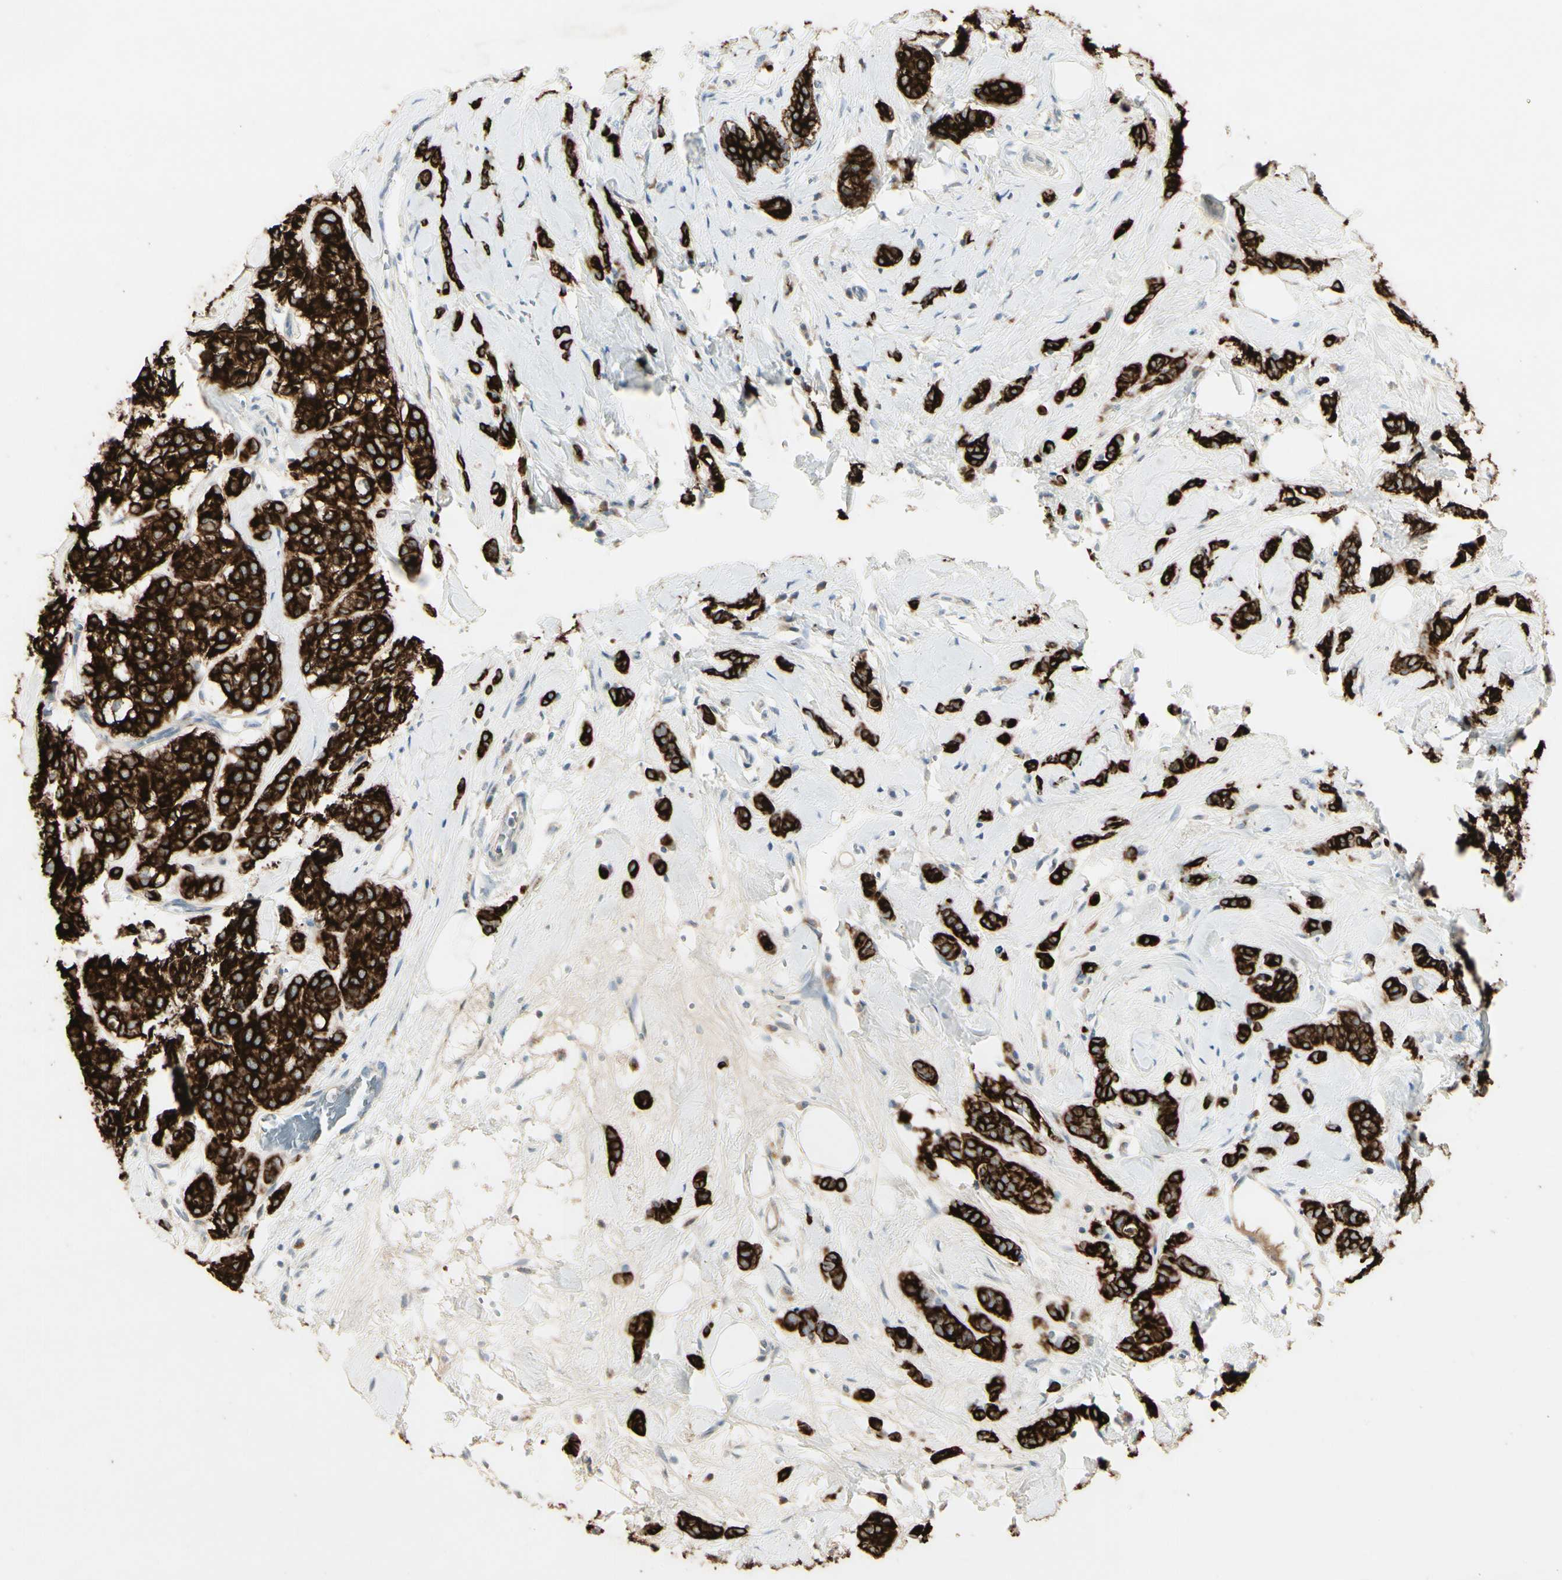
{"staining": {"intensity": "strong", "quantity": ">75%", "location": "cytoplasmic/membranous"}, "tissue": "breast cancer", "cell_type": "Tumor cells", "image_type": "cancer", "snomed": [{"axis": "morphology", "description": "Lobular carcinoma"}, {"axis": "topography", "description": "Breast"}], "caption": "Breast lobular carcinoma stained with a brown dye displays strong cytoplasmic/membranous positive positivity in approximately >75% of tumor cells.", "gene": "SKIL", "patient": {"sex": "female", "age": 60}}